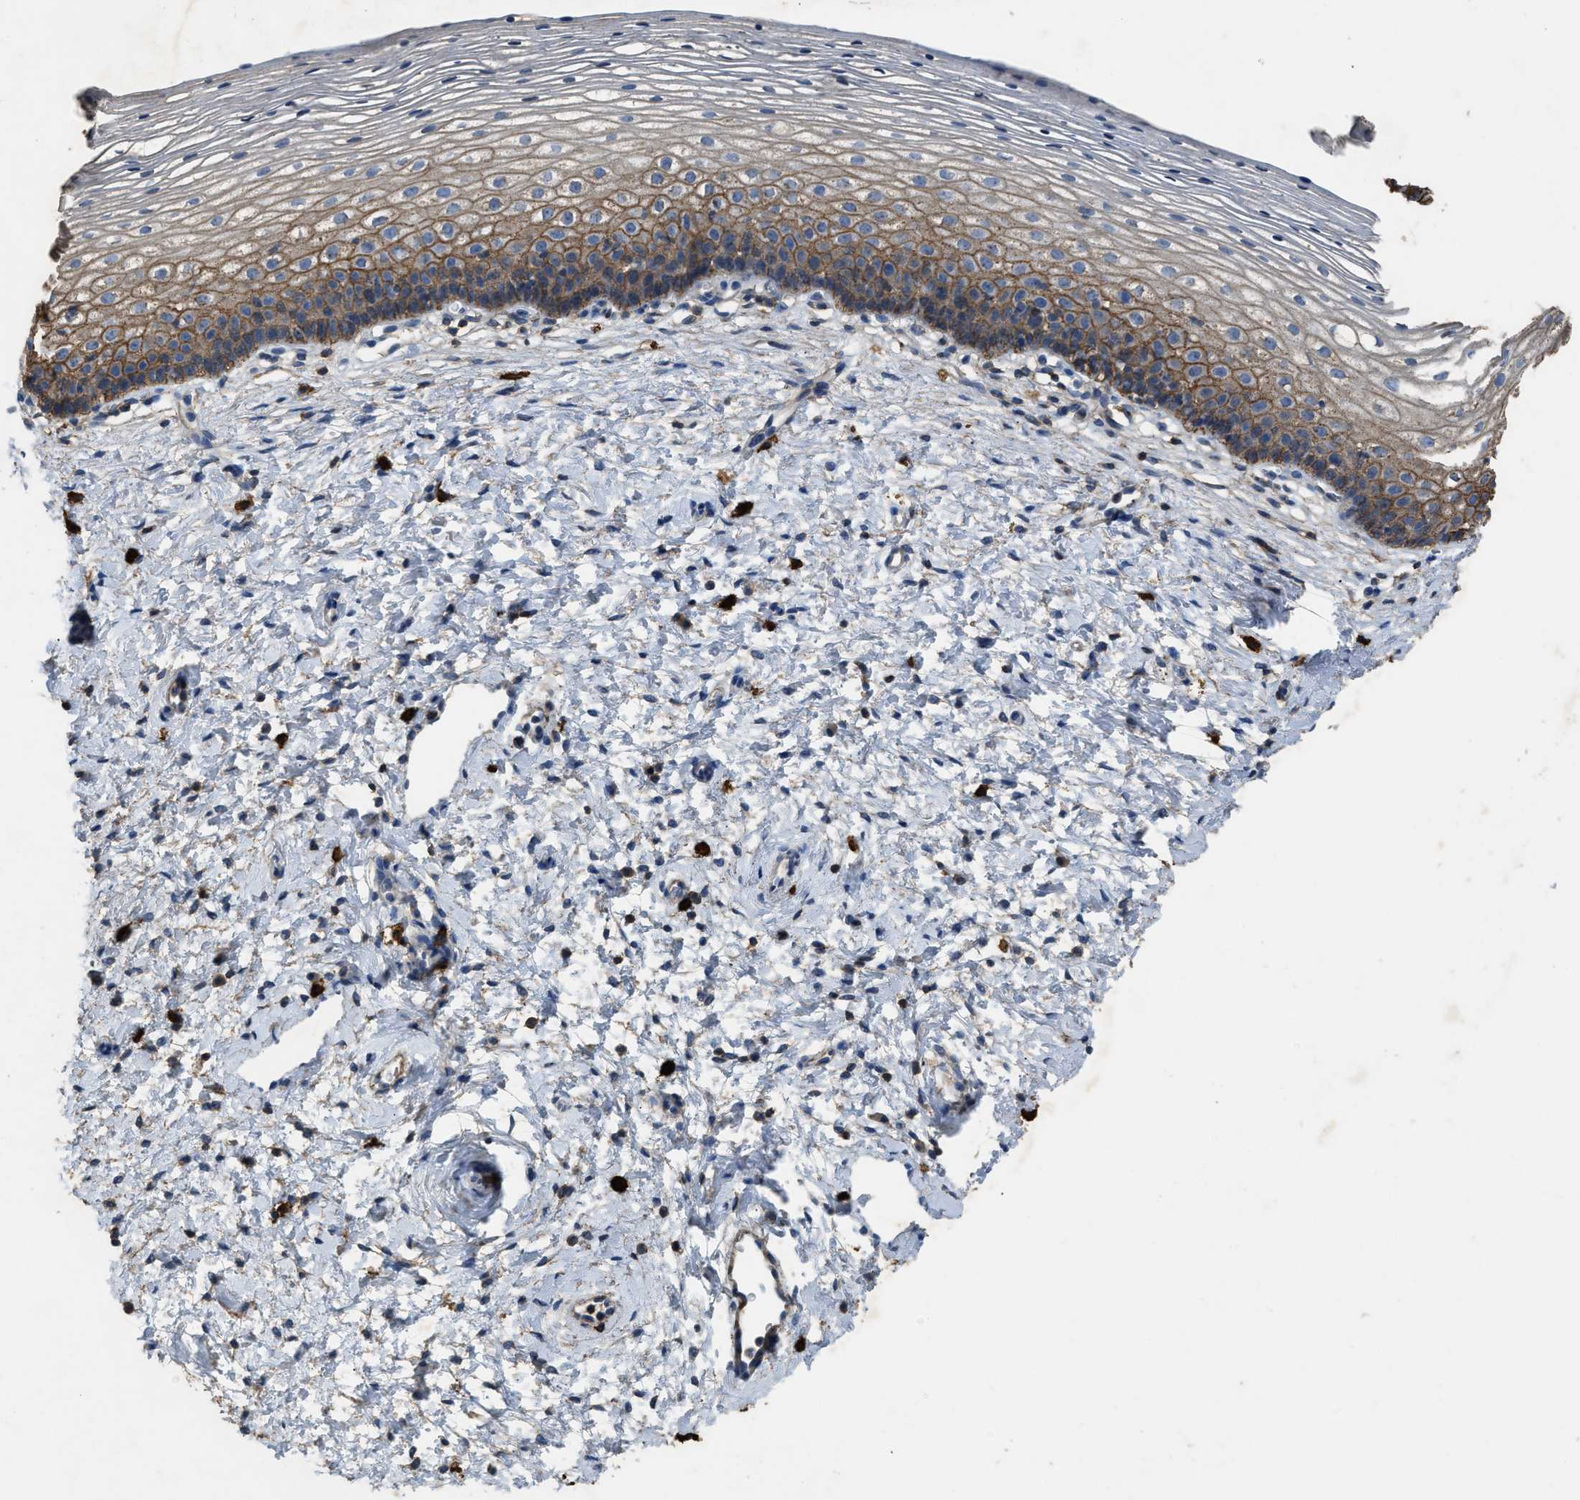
{"staining": {"intensity": "moderate", "quantity": "<25%", "location": "cytoplasmic/membranous"}, "tissue": "cervix", "cell_type": "Glandular cells", "image_type": "normal", "snomed": [{"axis": "morphology", "description": "Normal tissue, NOS"}, {"axis": "topography", "description": "Cervix"}], "caption": "Protein analysis of benign cervix reveals moderate cytoplasmic/membranous staining in approximately <25% of glandular cells.", "gene": "OR51E1", "patient": {"sex": "female", "age": 72}}